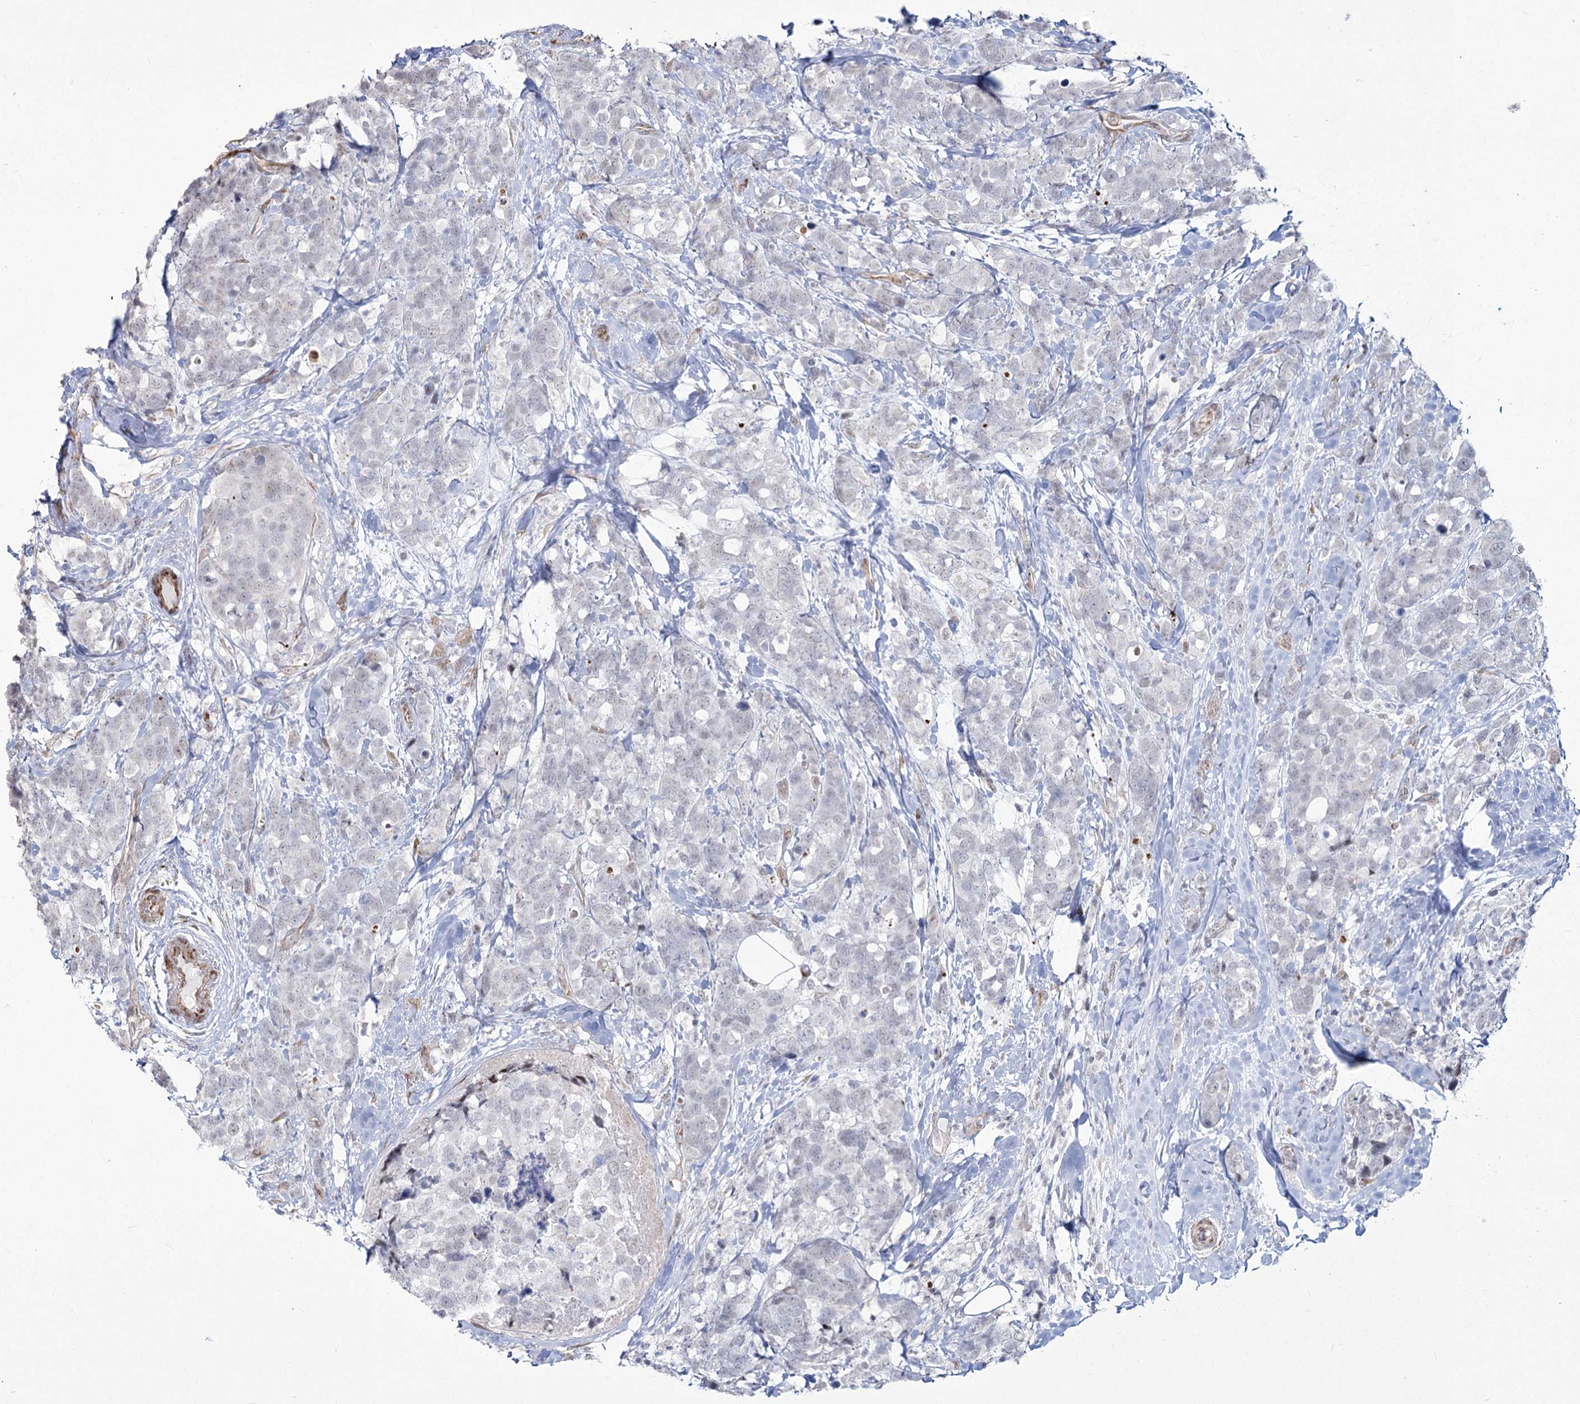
{"staining": {"intensity": "negative", "quantity": "none", "location": "none"}, "tissue": "breast cancer", "cell_type": "Tumor cells", "image_type": "cancer", "snomed": [{"axis": "morphology", "description": "Lobular carcinoma"}, {"axis": "topography", "description": "Breast"}], "caption": "Tumor cells are negative for protein expression in human breast cancer (lobular carcinoma).", "gene": "YBX3", "patient": {"sex": "female", "age": 59}}